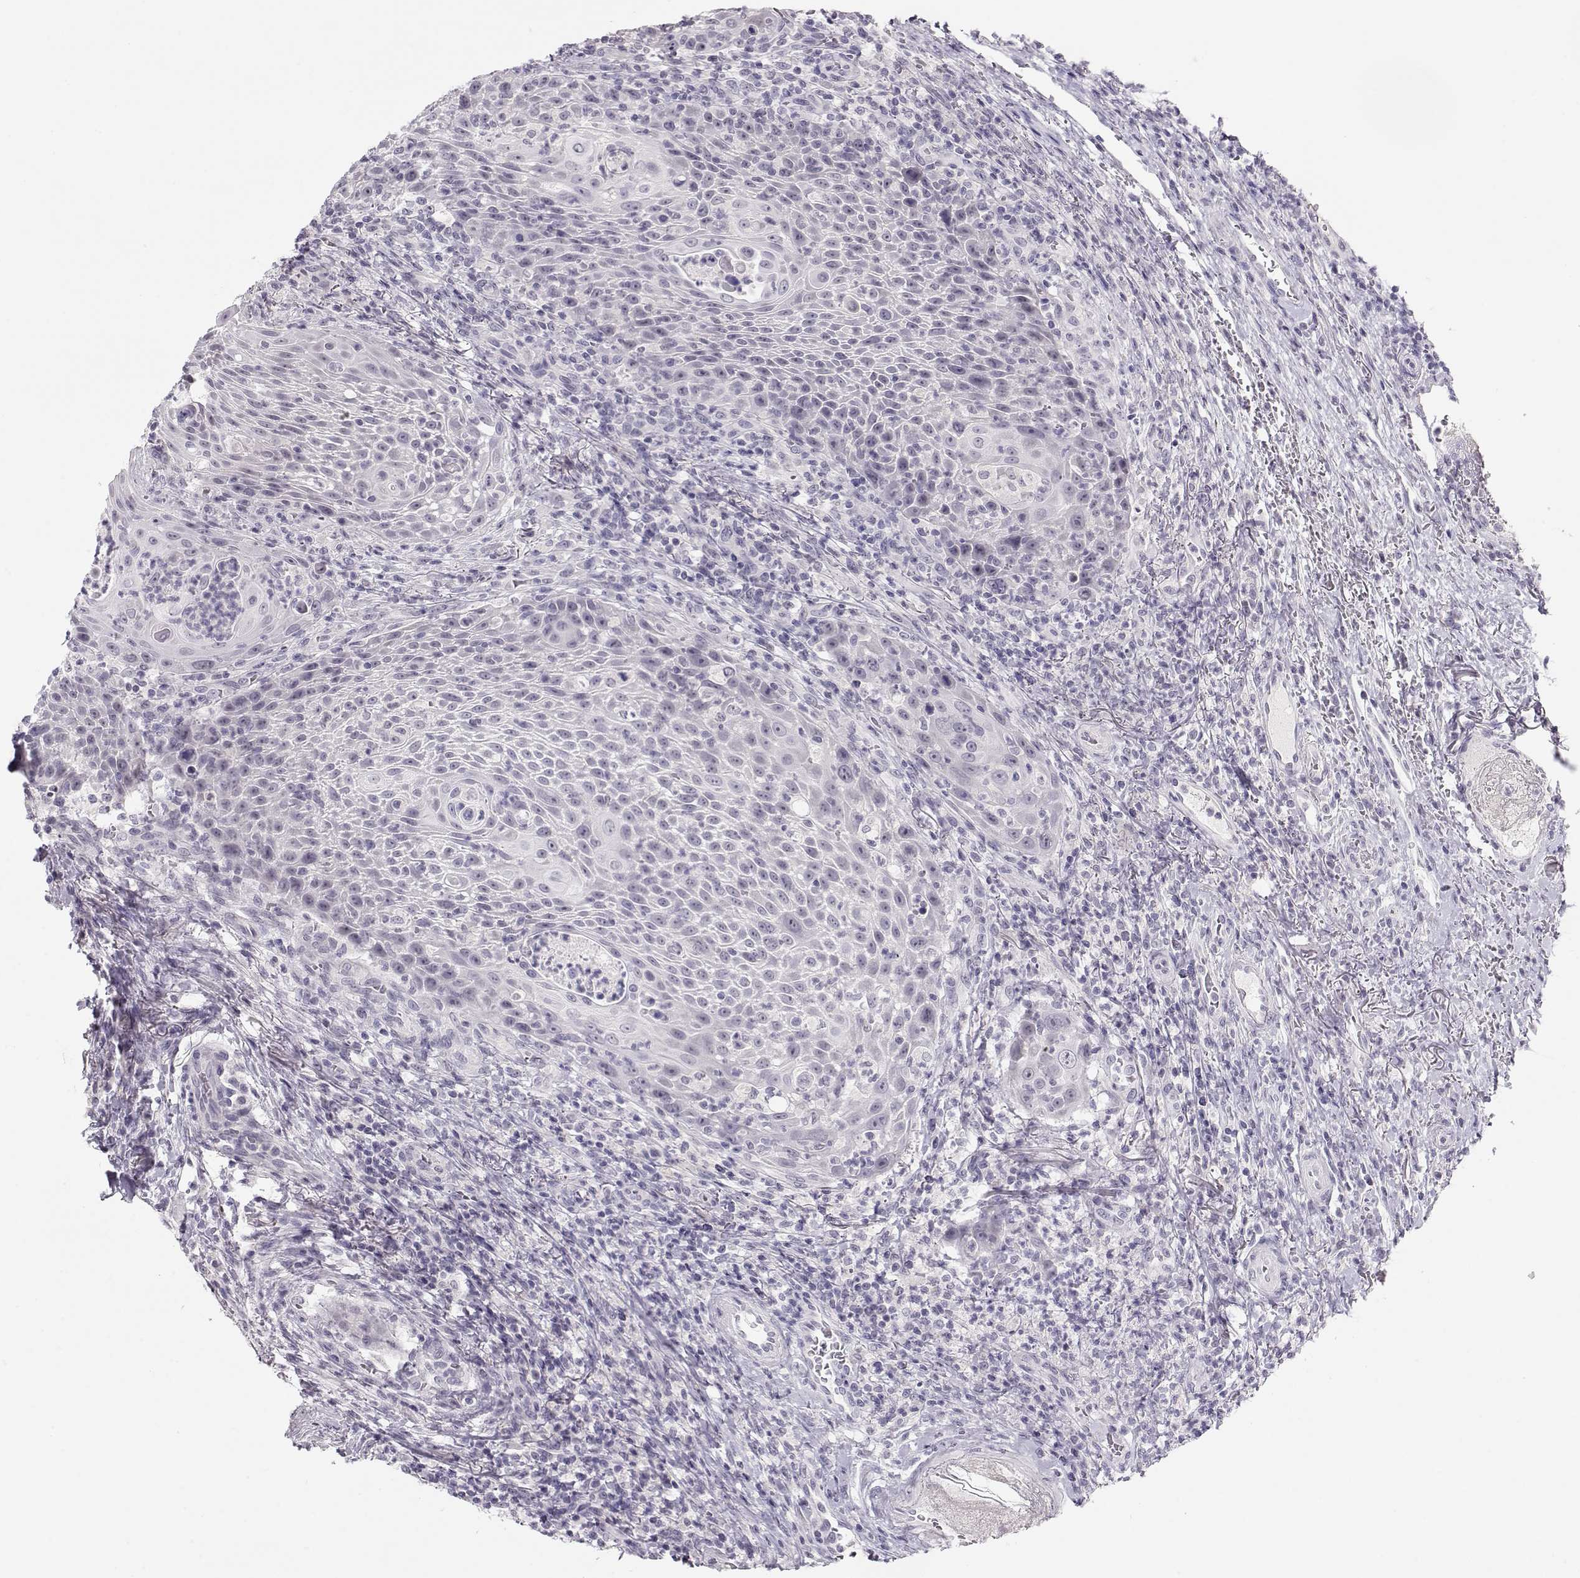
{"staining": {"intensity": "negative", "quantity": "none", "location": "none"}, "tissue": "head and neck cancer", "cell_type": "Tumor cells", "image_type": "cancer", "snomed": [{"axis": "morphology", "description": "Squamous cell carcinoma, NOS"}, {"axis": "topography", "description": "Head-Neck"}], "caption": "This is an immunohistochemistry (IHC) micrograph of head and neck cancer. There is no positivity in tumor cells.", "gene": "IMPG1", "patient": {"sex": "male", "age": 69}}